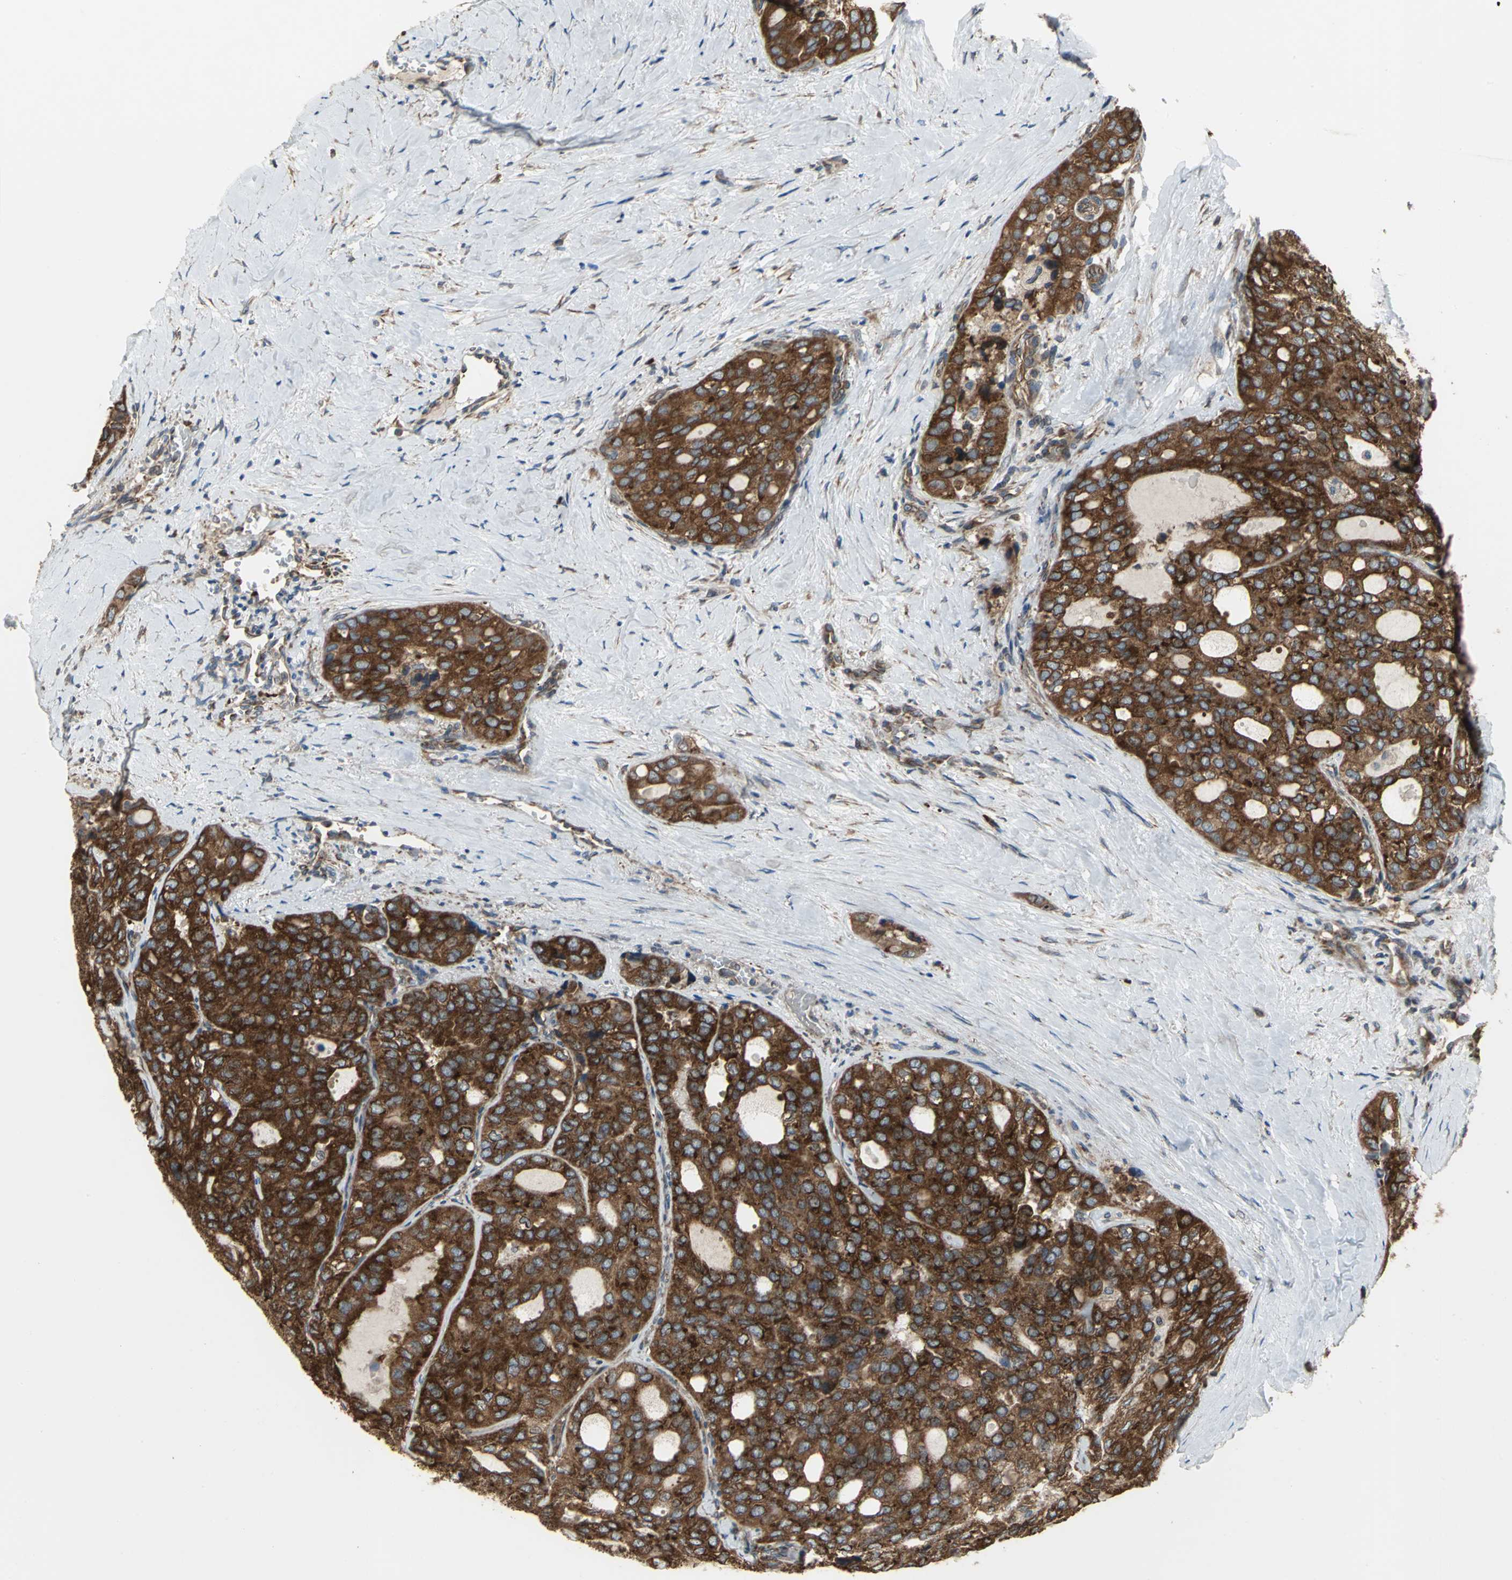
{"staining": {"intensity": "strong", "quantity": ">75%", "location": "cytoplasmic/membranous"}, "tissue": "thyroid cancer", "cell_type": "Tumor cells", "image_type": "cancer", "snomed": [{"axis": "morphology", "description": "Follicular adenoma carcinoma, NOS"}, {"axis": "topography", "description": "Thyroid gland"}], "caption": "The immunohistochemical stain highlights strong cytoplasmic/membranous expression in tumor cells of thyroid cancer tissue.", "gene": "SYVN1", "patient": {"sex": "male", "age": 75}}